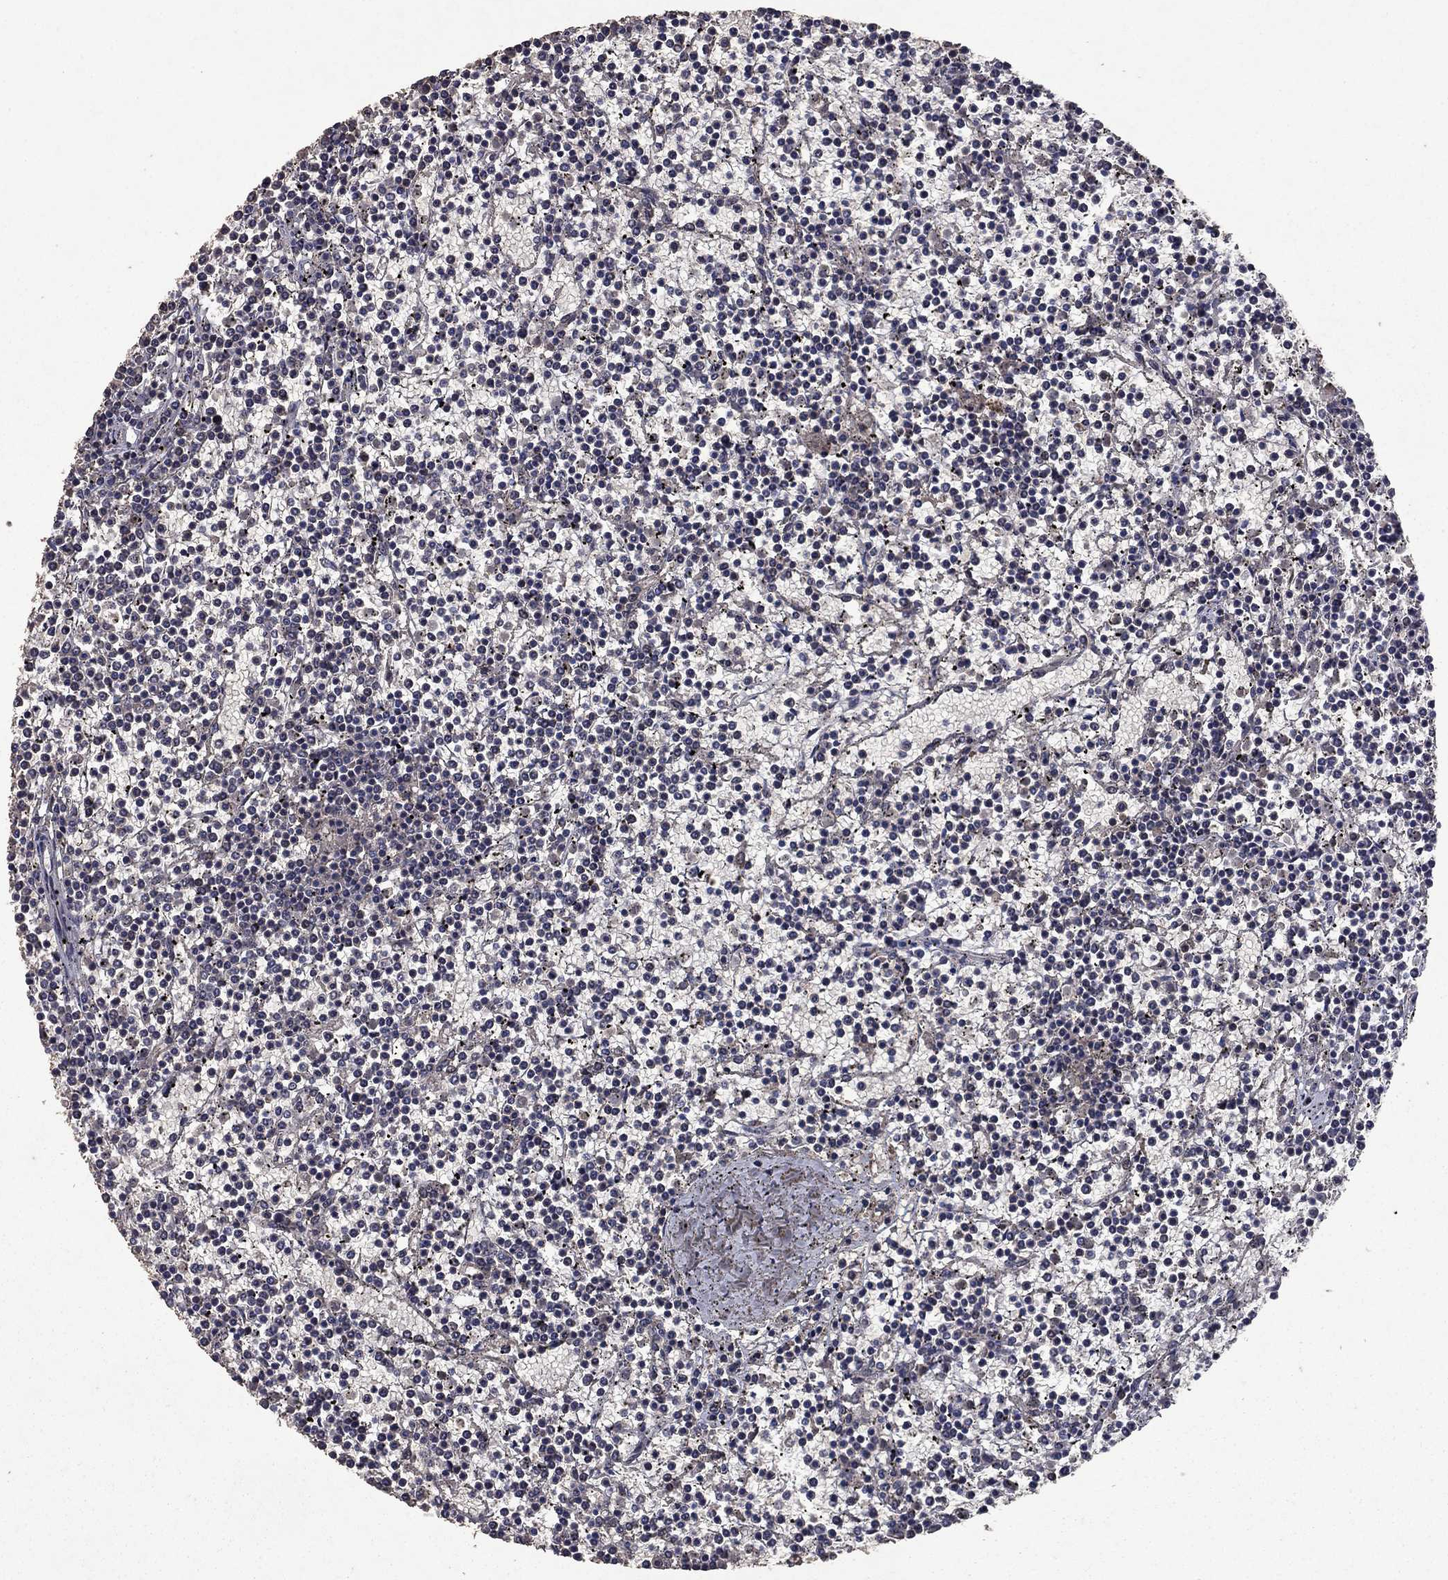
{"staining": {"intensity": "negative", "quantity": "none", "location": "none"}, "tissue": "lymphoma", "cell_type": "Tumor cells", "image_type": "cancer", "snomed": [{"axis": "morphology", "description": "Malignant lymphoma, non-Hodgkin's type, Low grade"}, {"axis": "topography", "description": "Spleen"}], "caption": "IHC photomicrograph of human malignant lymphoma, non-Hodgkin's type (low-grade) stained for a protein (brown), which exhibits no staining in tumor cells.", "gene": "DHRS1", "patient": {"sex": "female", "age": 19}}